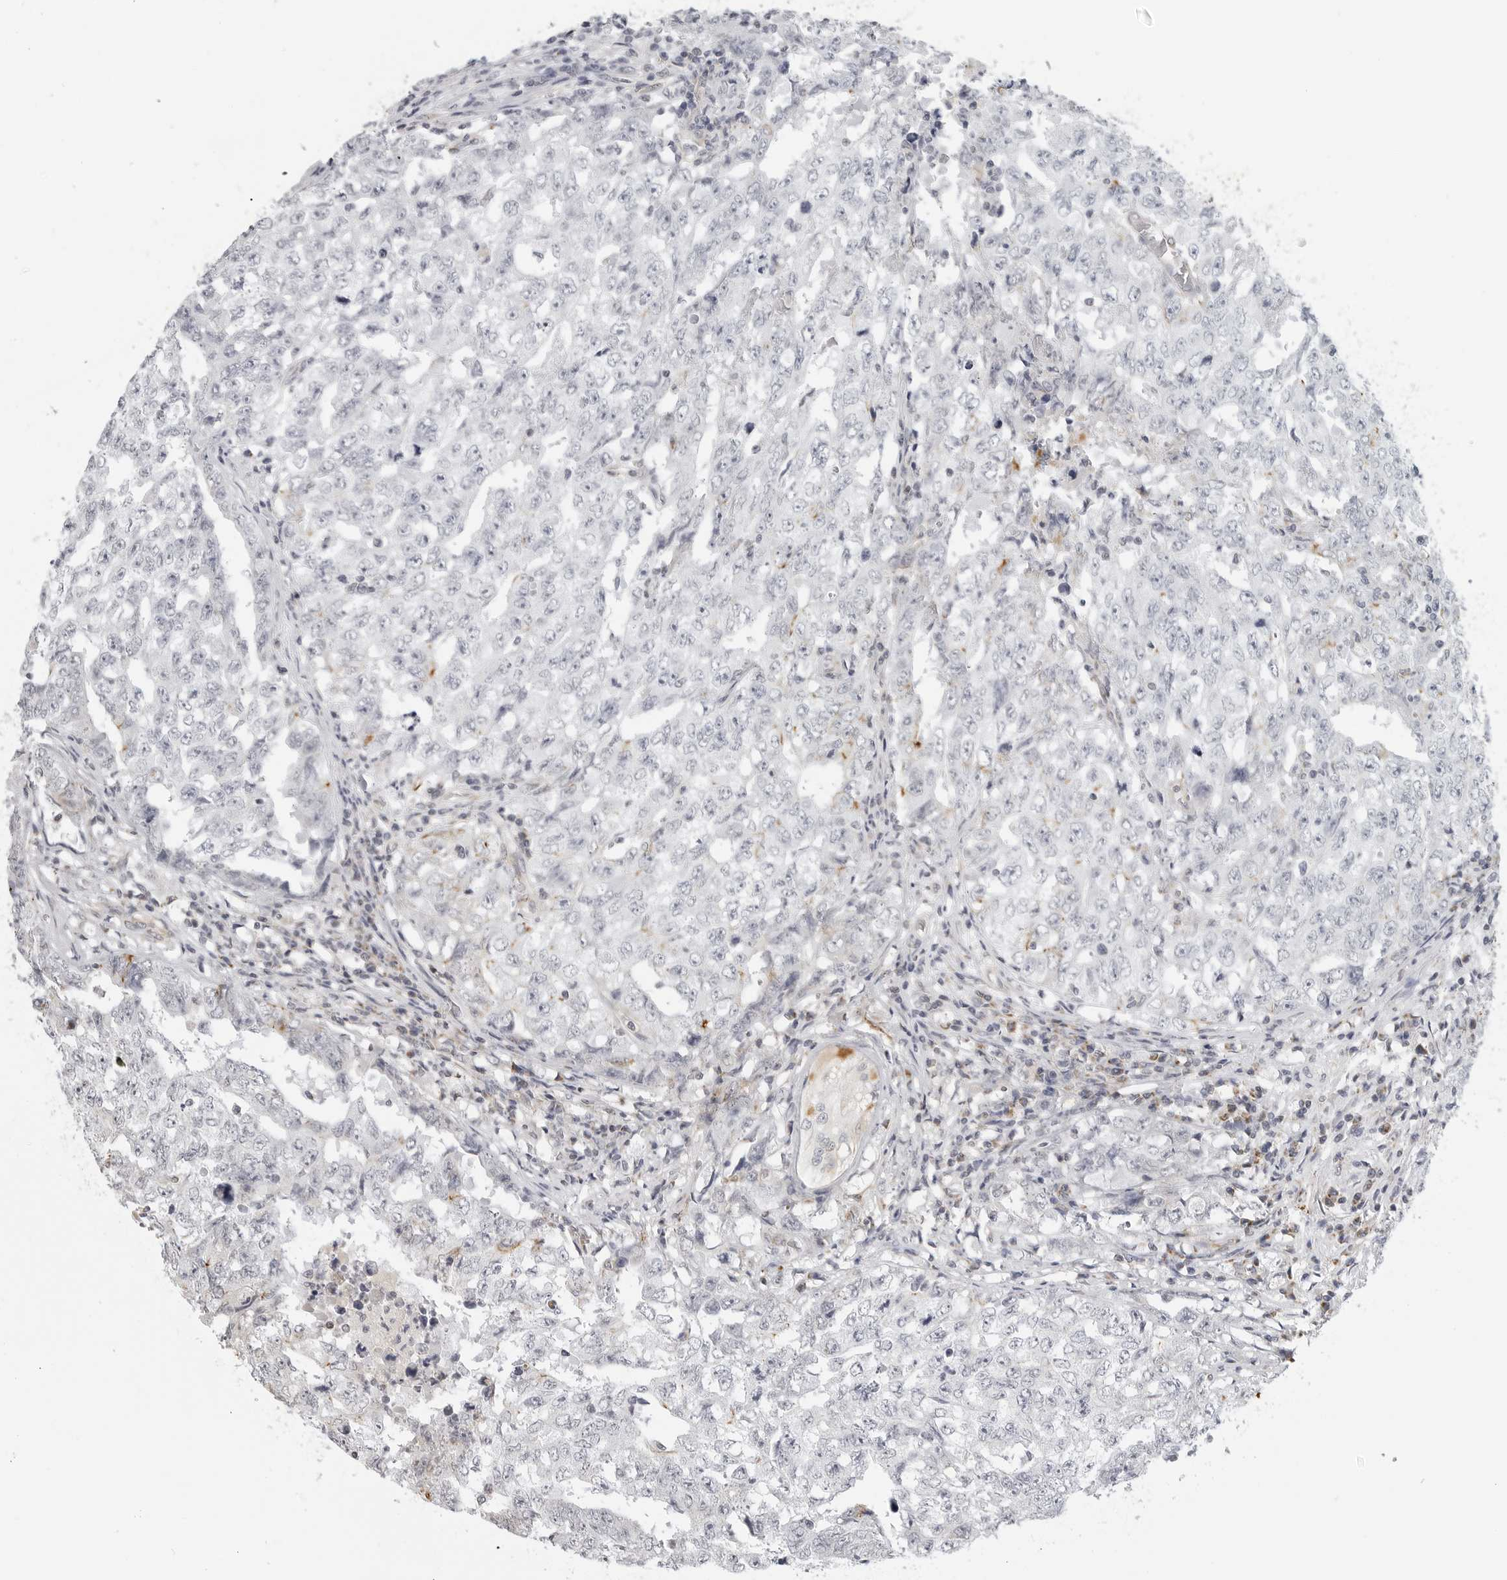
{"staining": {"intensity": "negative", "quantity": "none", "location": "none"}, "tissue": "testis cancer", "cell_type": "Tumor cells", "image_type": "cancer", "snomed": [{"axis": "morphology", "description": "Carcinoma, Embryonal, NOS"}, {"axis": "topography", "description": "Testis"}], "caption": "Tumor cells show no significant staining in embryonal carcinoma (testis).", "gene": "MAP7D1", "patient": {"sex": "male", "age": 26}}